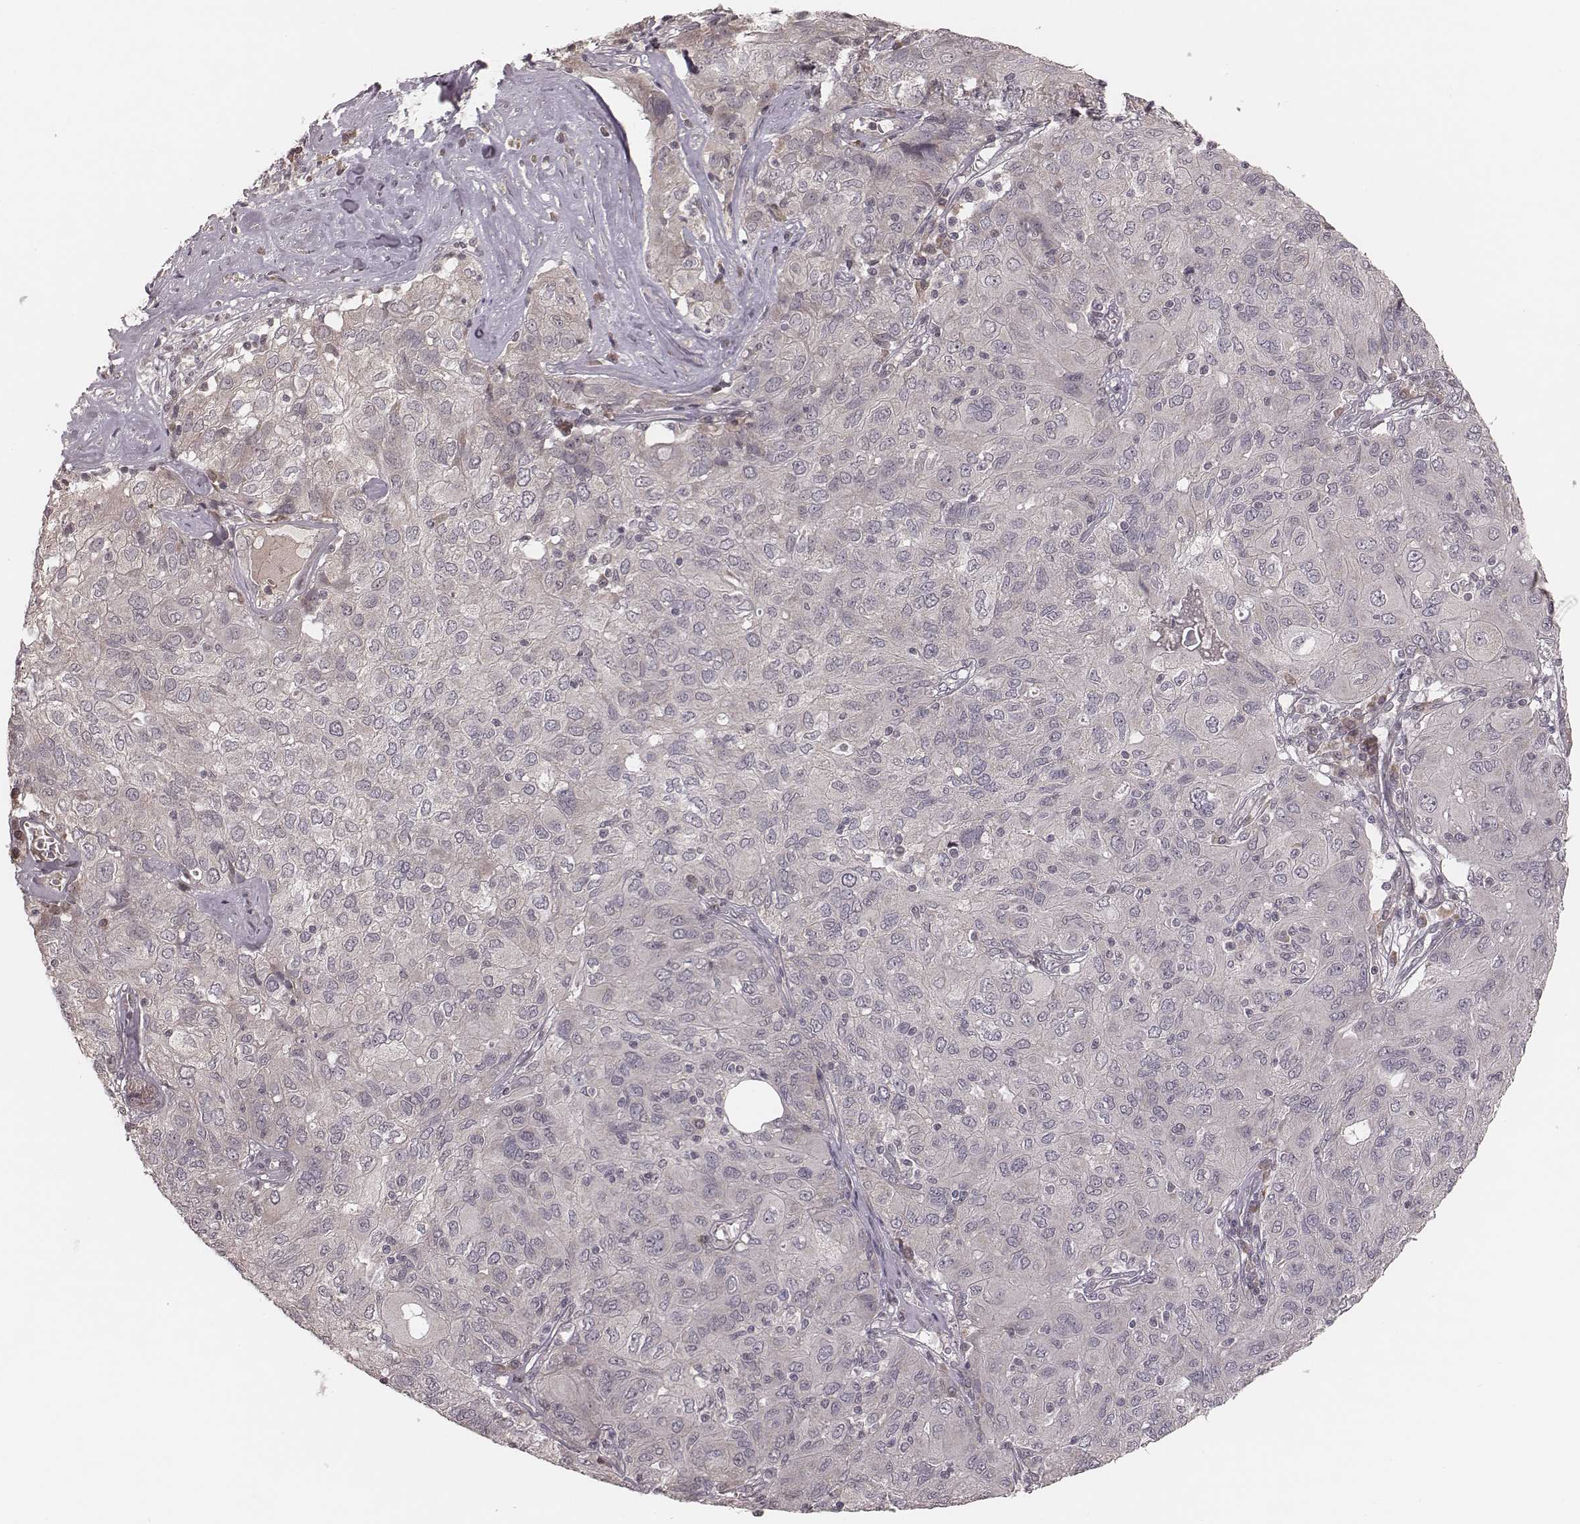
{"staining": {"intensity": "negative", "quantity": "none", "location": "none"}, "tissue": "ovarian cancer", "cell_type": "Tumor cells", "image_type": "cancer", "snomed": [{"axis": "morphology", "description": "Carcinoma, endometroid"}, {"axis": "topography", "description": "Ovary"}], "caption": "Protein analysis of ovarian cancer (endometroid carcinoma) exhibits no significant positivity in tumor cells.", "gene": "IL5", "patient": {"sex": "female", "age": 50}}